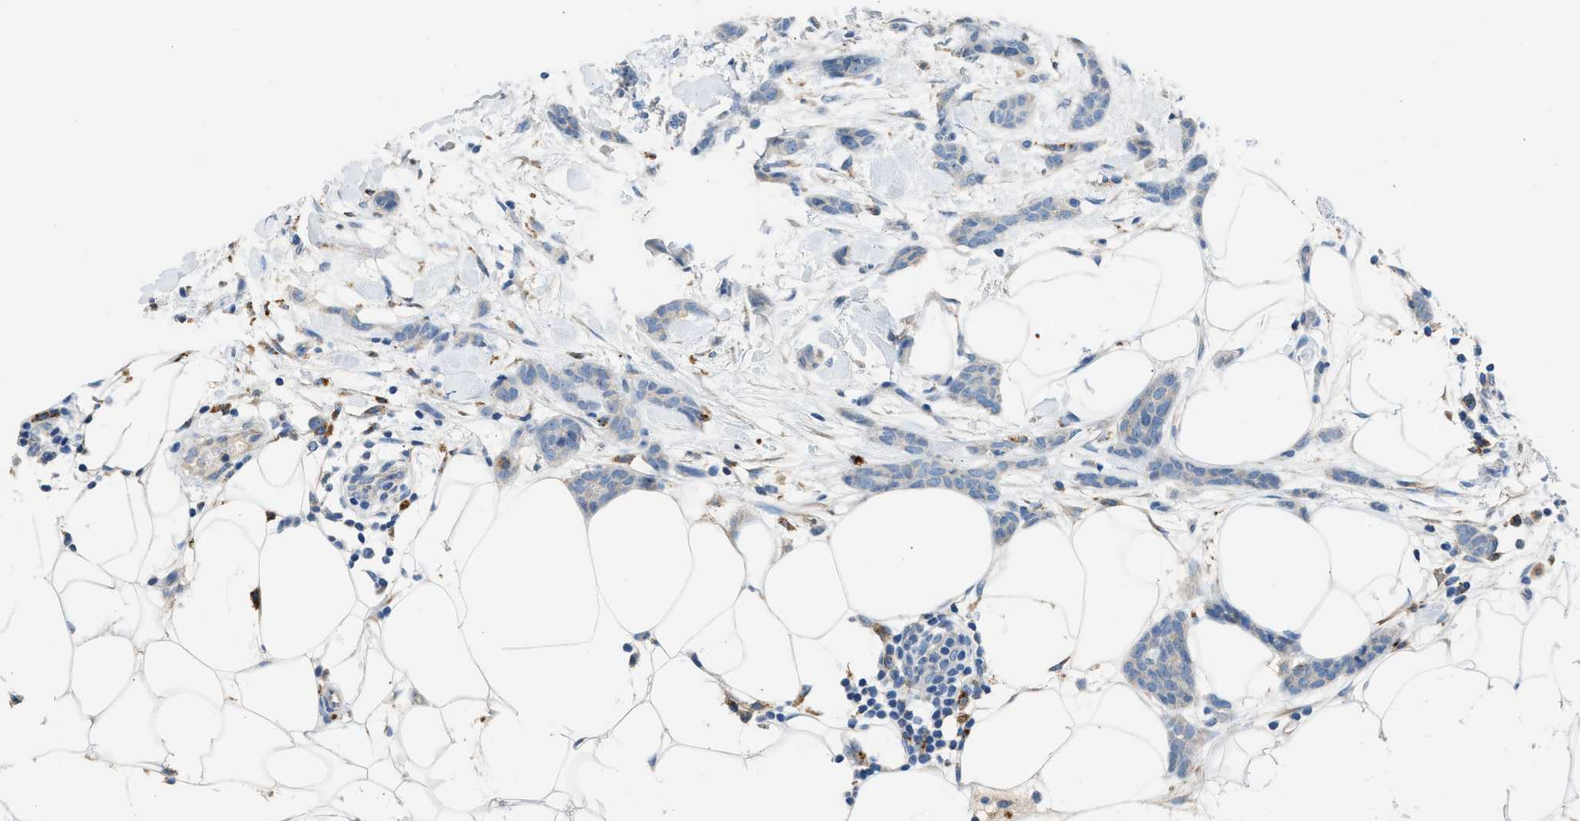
{"staining": {"intensity": "negative", "quantity": "none", "location": "none"}, "tissue": "breast cancer", "cell_type": "Tumor cells", "image_type": "cancer", "snomed": [{"axis": "morphology", "description": "Lobular carcinoma"}, {"axis": "topography", "description": "Skin"}, {"axis": "topography", "description": "Breast"}], "caption": "High magnification brightfield microscopy of lobular carcinoma (breast) stained with DAB (brown) and counterstained with hematoxylin (blue): tumor cells show no significant expression.", "gene": "AOAH", "patient": {"sex": "female", "age": 46}}